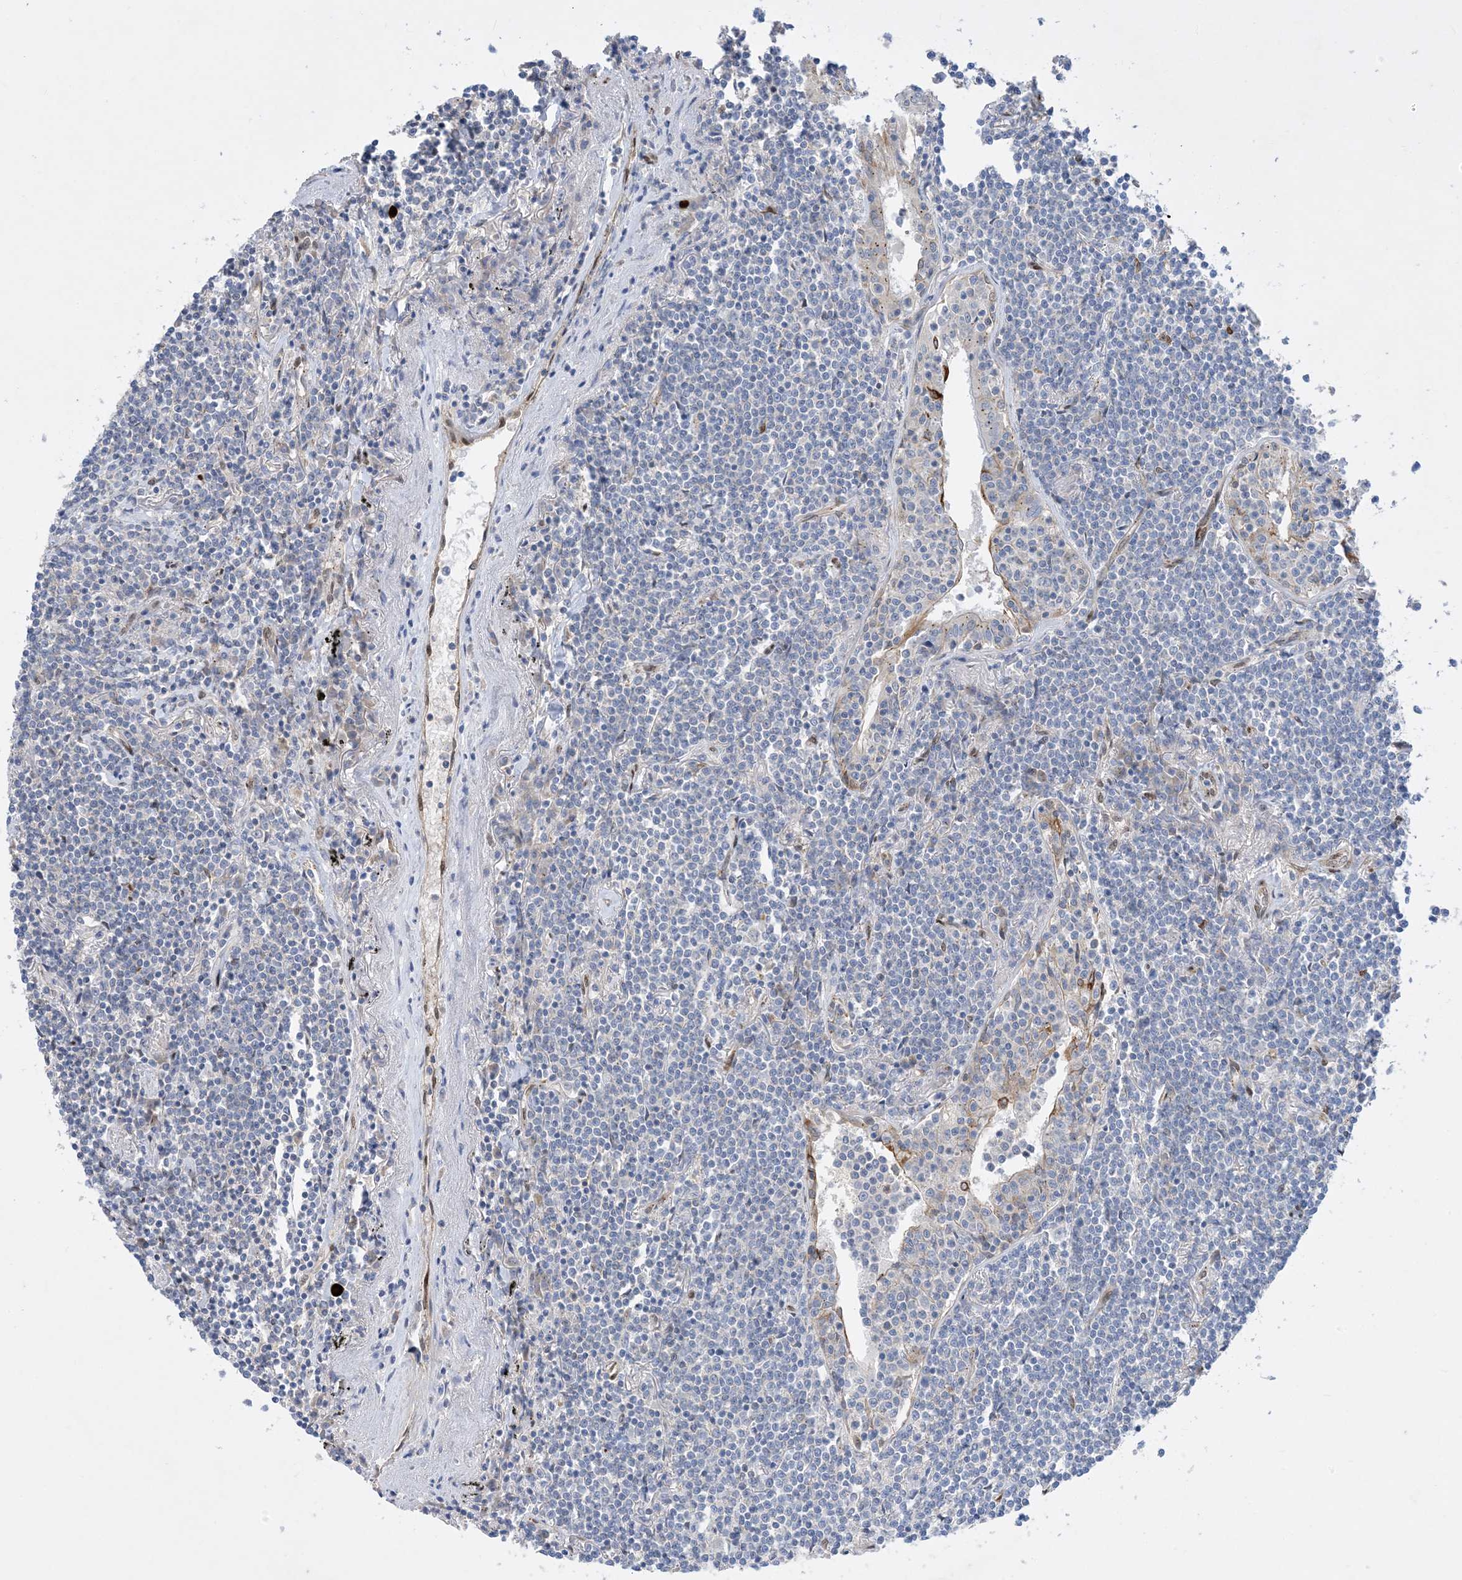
{"staining": {"intensity": "negative", "quantity": "none", "location": "none"}, "tissue": "lymphoma", "cell_type": "Tumor cells", "image_type": "cancer", "snomed": [{"axis": "morphology", "description": "Malignant lymphoma, non-Hodgkin's type, Low grade"}, {"axis": "topography", "description": "Lung"}], "caption": "High magnification brightfield microscopy of lymphoma stained with DAB (brown) and counterstained with hematoxylin (blue): tumor cells show no significant positivity.", "gene": "RBMS3", "patient": {"sex": "female", "age": 71}}